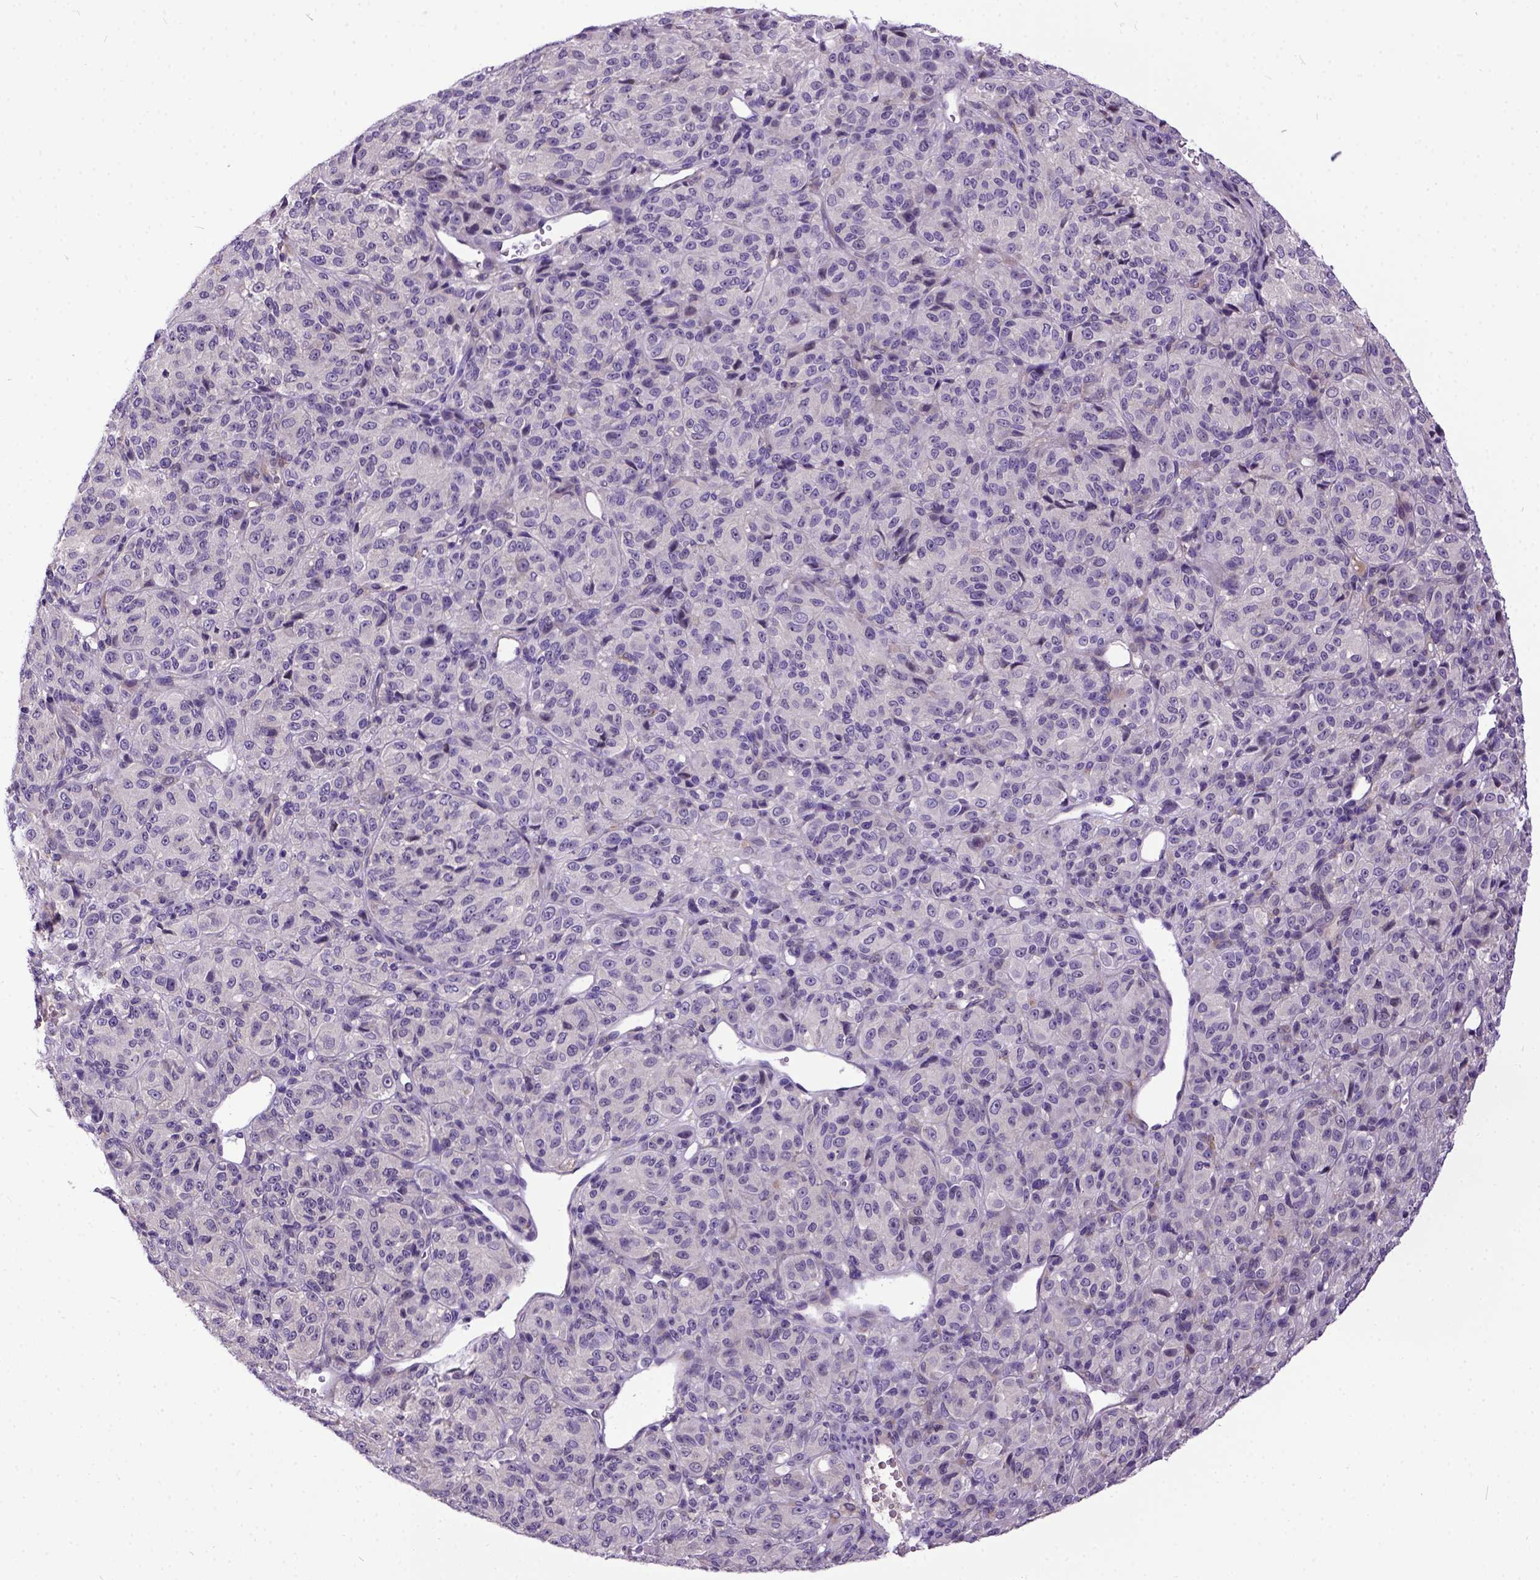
{"staining": {"intensity": "negative", "quantity": "none", "location": "none"}, "tissue": "melanoma", "cell_type": "Tumor cells", "image_type": "cancer", "snomed": [{"axis": "morphology", "description": "Malignant melanoma, Metastatic site"}, {"axis": "topography", "description": "Brain"}], "caption": "Image shows no protein positivity in tumor cells of melanoma tissue.", "gene": "NEK5", "patient": {"sex": "female", "age": 56}}